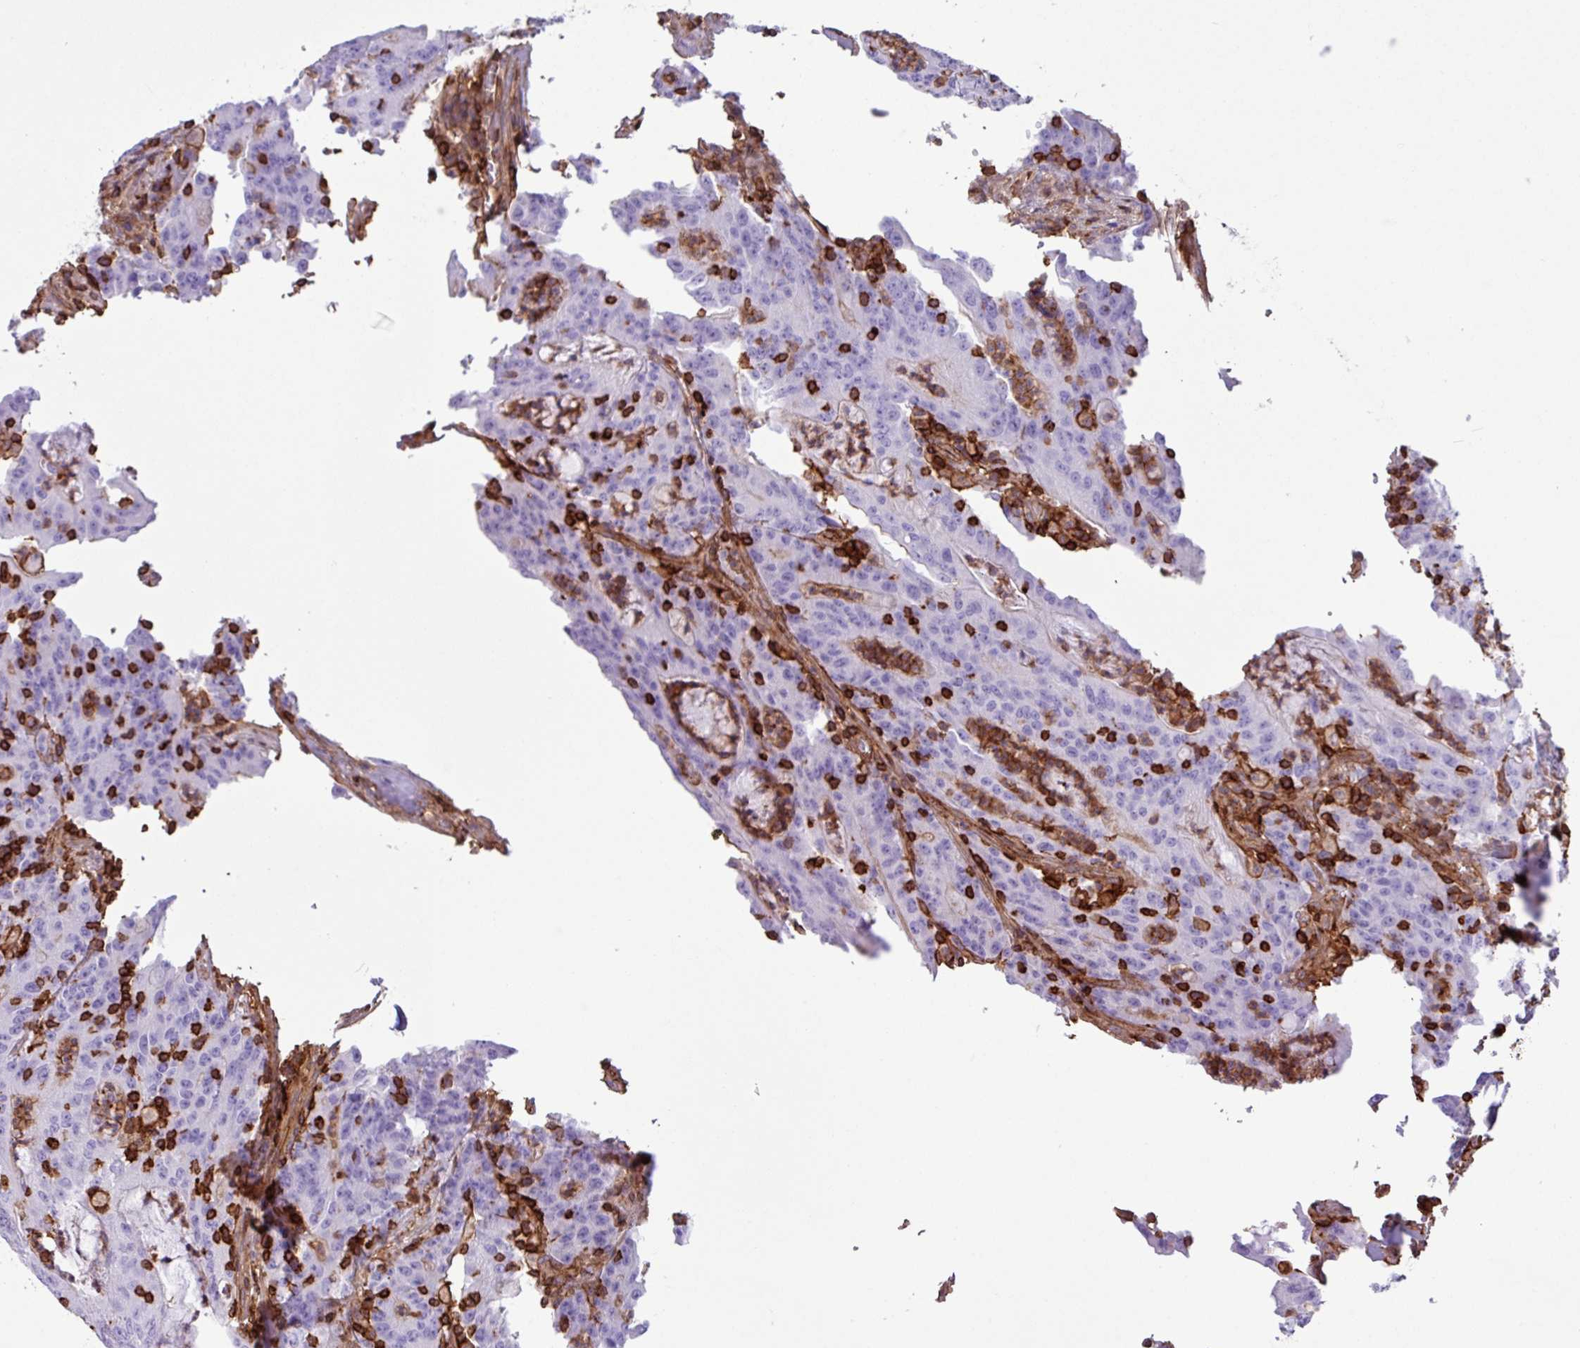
{"staining": {"intensity": "weak", "quantity": "<25%", "location": "cytoplasmic/membranous"}, "tissue": "colorectal cancer", "cell_type": "Tumor cells", "image_type": "cancer", "snomed": [{"axis": "morphology", "description": "Adenocarcinoma, NOS"}, {"axis": "topography", "description": "Colon"}], "caption": "Immunohistochemistry (IHC) photomicrograph of colorectal adenocarcinoma stained for a protein (brown), which shows no staining in tumor cells.", "gene": "PPP1R18", "patient": {"sex": "male", "age": 83}}